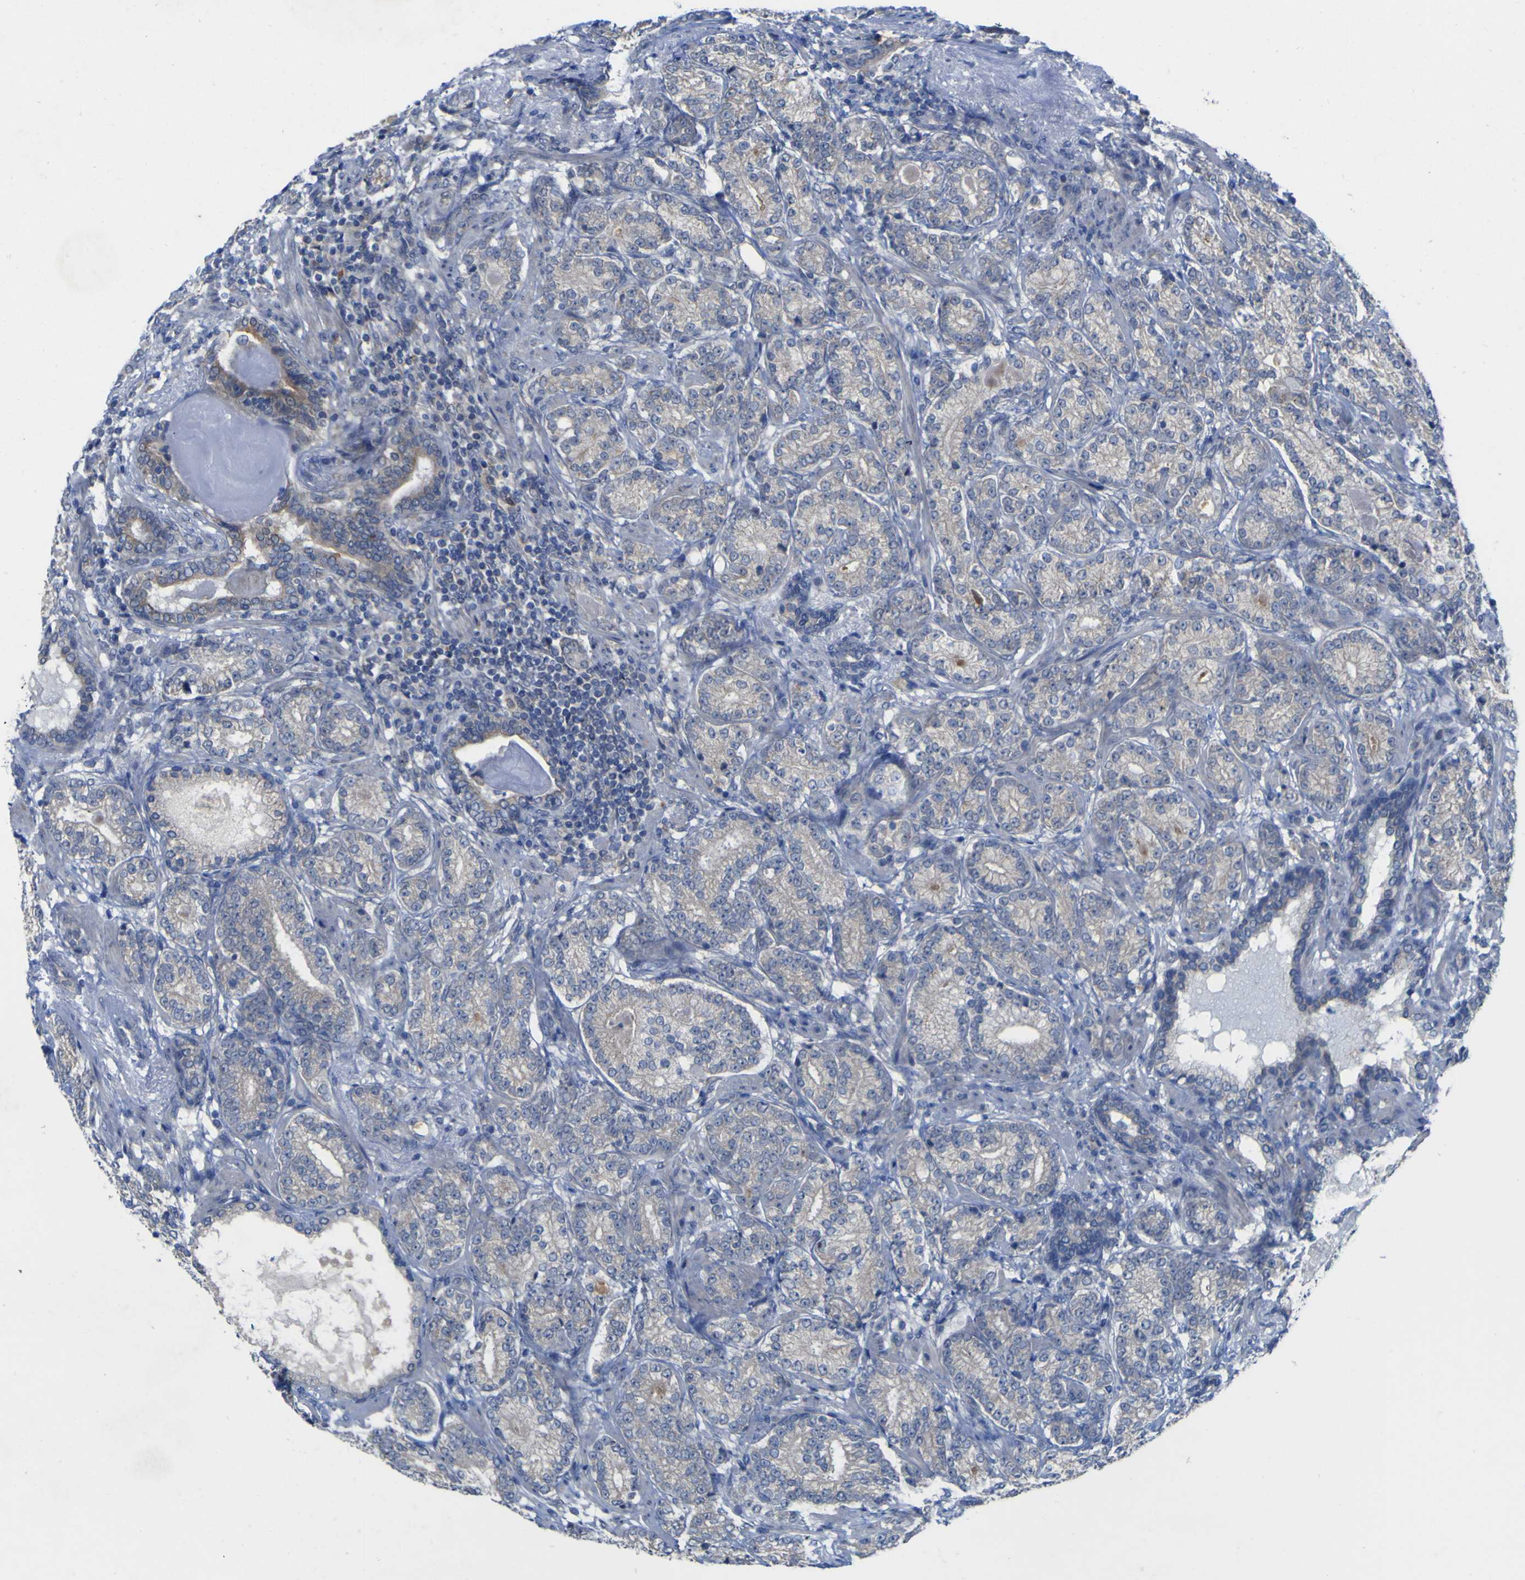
{"staining": {"intensity": "negative", "quantity": "none", "location": "none"}, "tissue": "prostate cancer", "cell_type": "Tumor cells", "image_type": "cancer", "snomed": [{"axis": "morphology", "description": "Adenocarcinoma, High grade"}, {"axis": "topography", "description": "Prostate"}], "caption": "The immunohistochemistry (IHC) histopathology image has no significant expression in tumor cells of prostate cancer tissue.", "gene": "TNFRSF11A", "patient": {"sex": "male", "age": 61}}